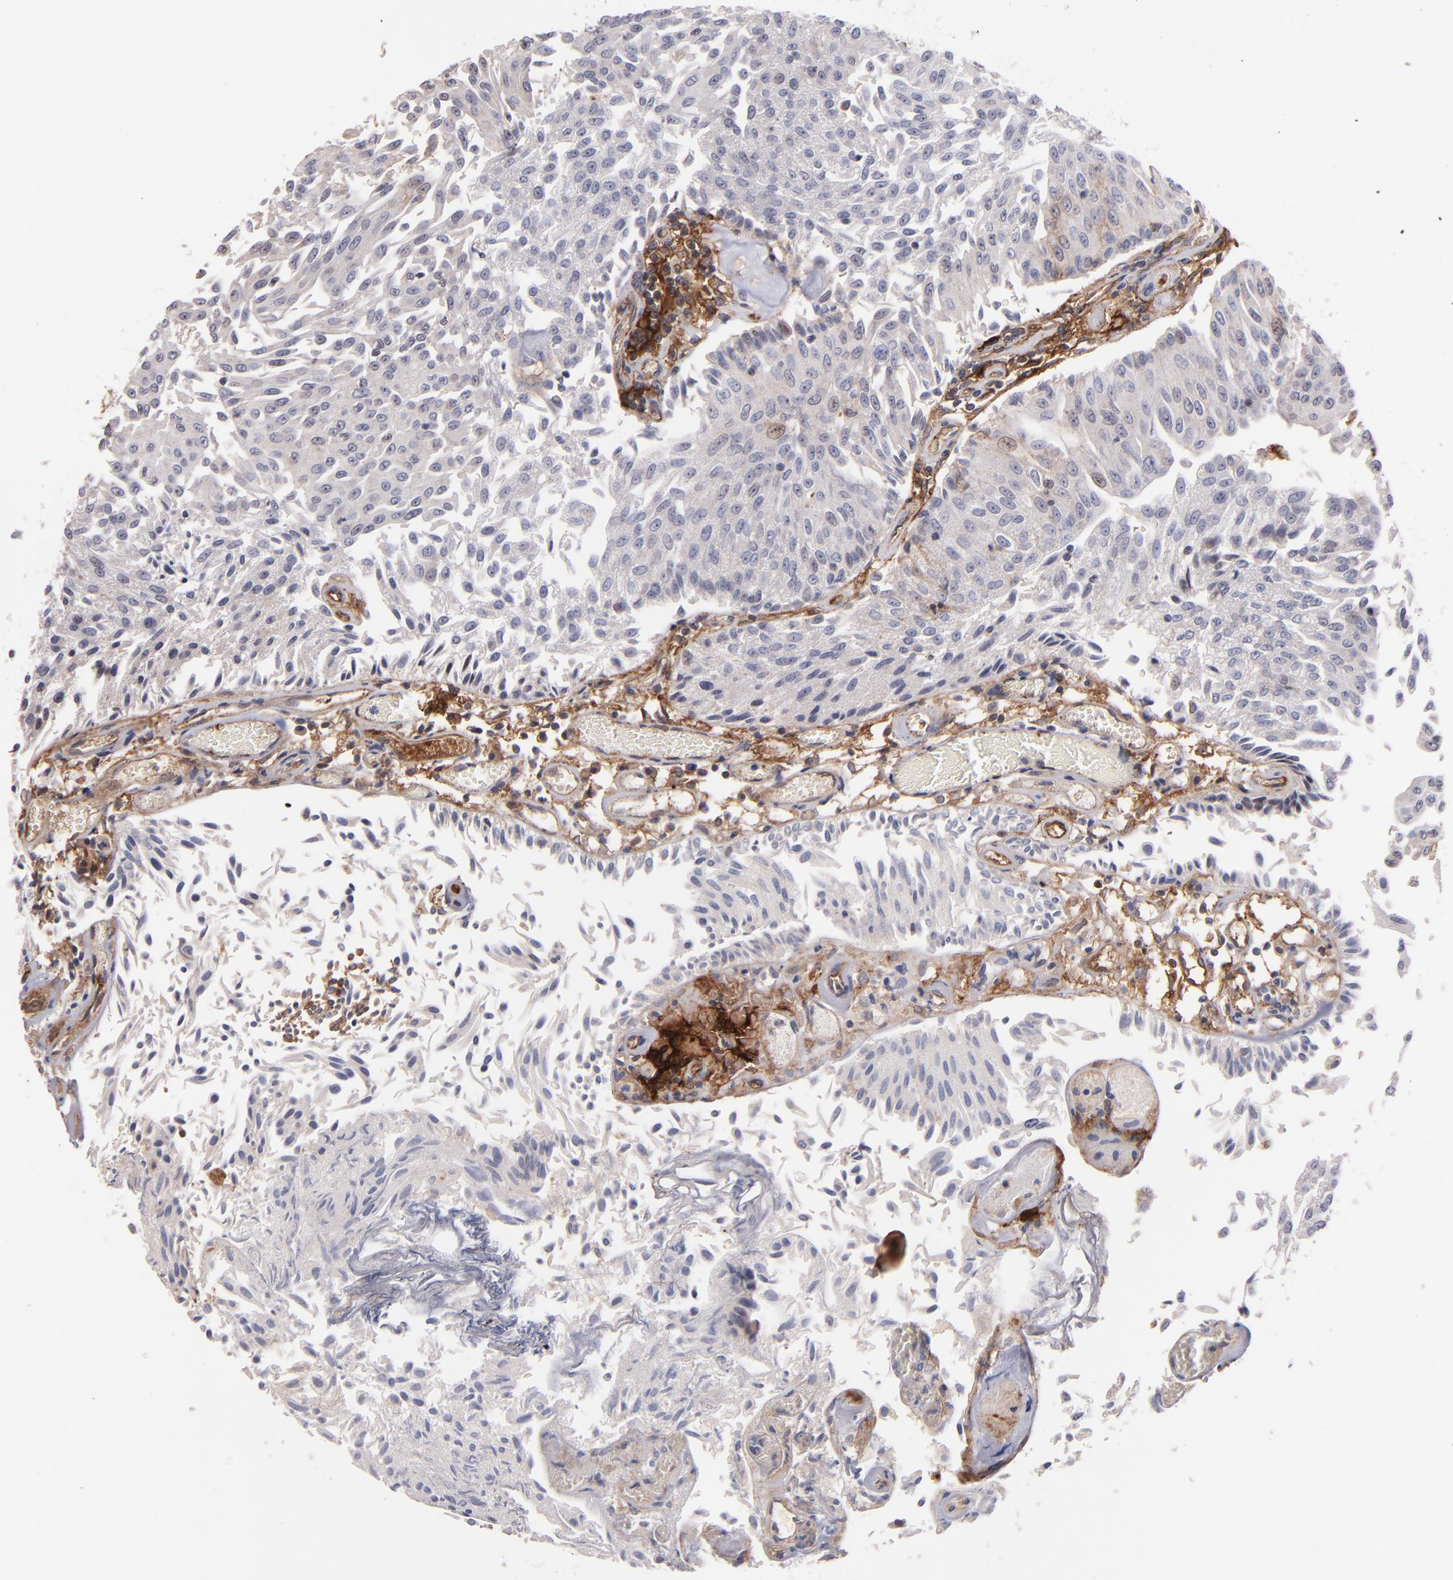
{"staining": {"intensity": "negative", "quantity": "none", "location": "none"}, "tissue": "urothelial cancer", "cell_type": "Tumor cells", "image_type": "cancer", "snomed": [{"axis": "morphology", "description": "Urothelial carcinoma, Low grade"}, {"axis": "topography", "description": "Urinary bladder"}], "caption": "This is a image of immunohistochemistry staining of low-grade urothelial carcinoma, which shows no staining in tumor cells.", "gene": "ICAM1", "patient": {"sex": "male", "age": 86}}